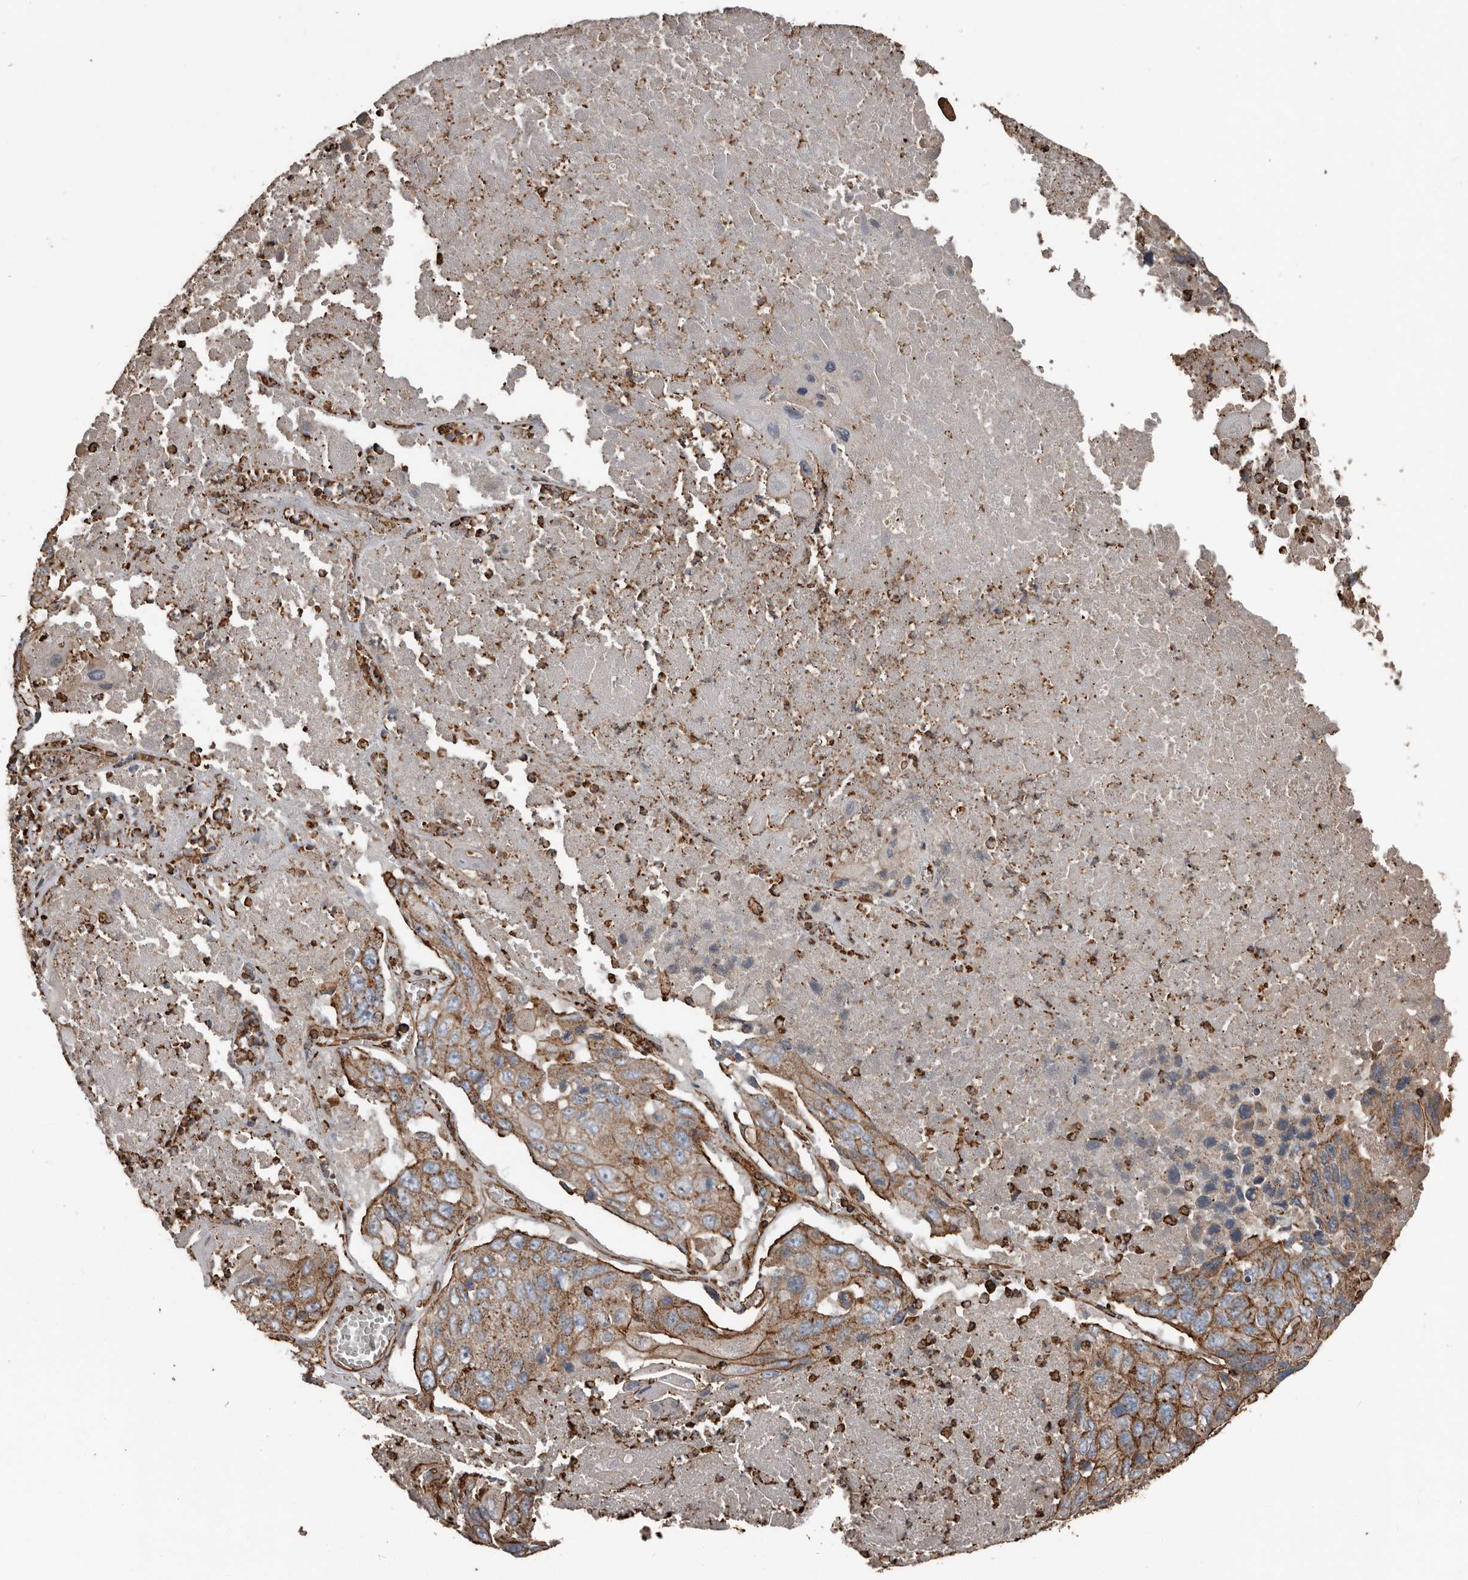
{"staining": {"intensity": "moderate", "quantity": ">75%", "location": "cytoplasmic/membranous"}, "tissue": "lung cancer", "cell_type": "Tumor cells", "image_type": "cancer", "snomed": [{"axis": "morphology", "description": "Squamous cell carcinoma, NOS"}, {"axis": "topography", "description": "Lung"}], "caption": "An image of lung squamous cell carcinoma stained for a protein displays moderate cytoplasmic/membranous brown staining in tumor cells.", "gene": "DENND6B", "patient": {"sex": "male", "age": 61}}